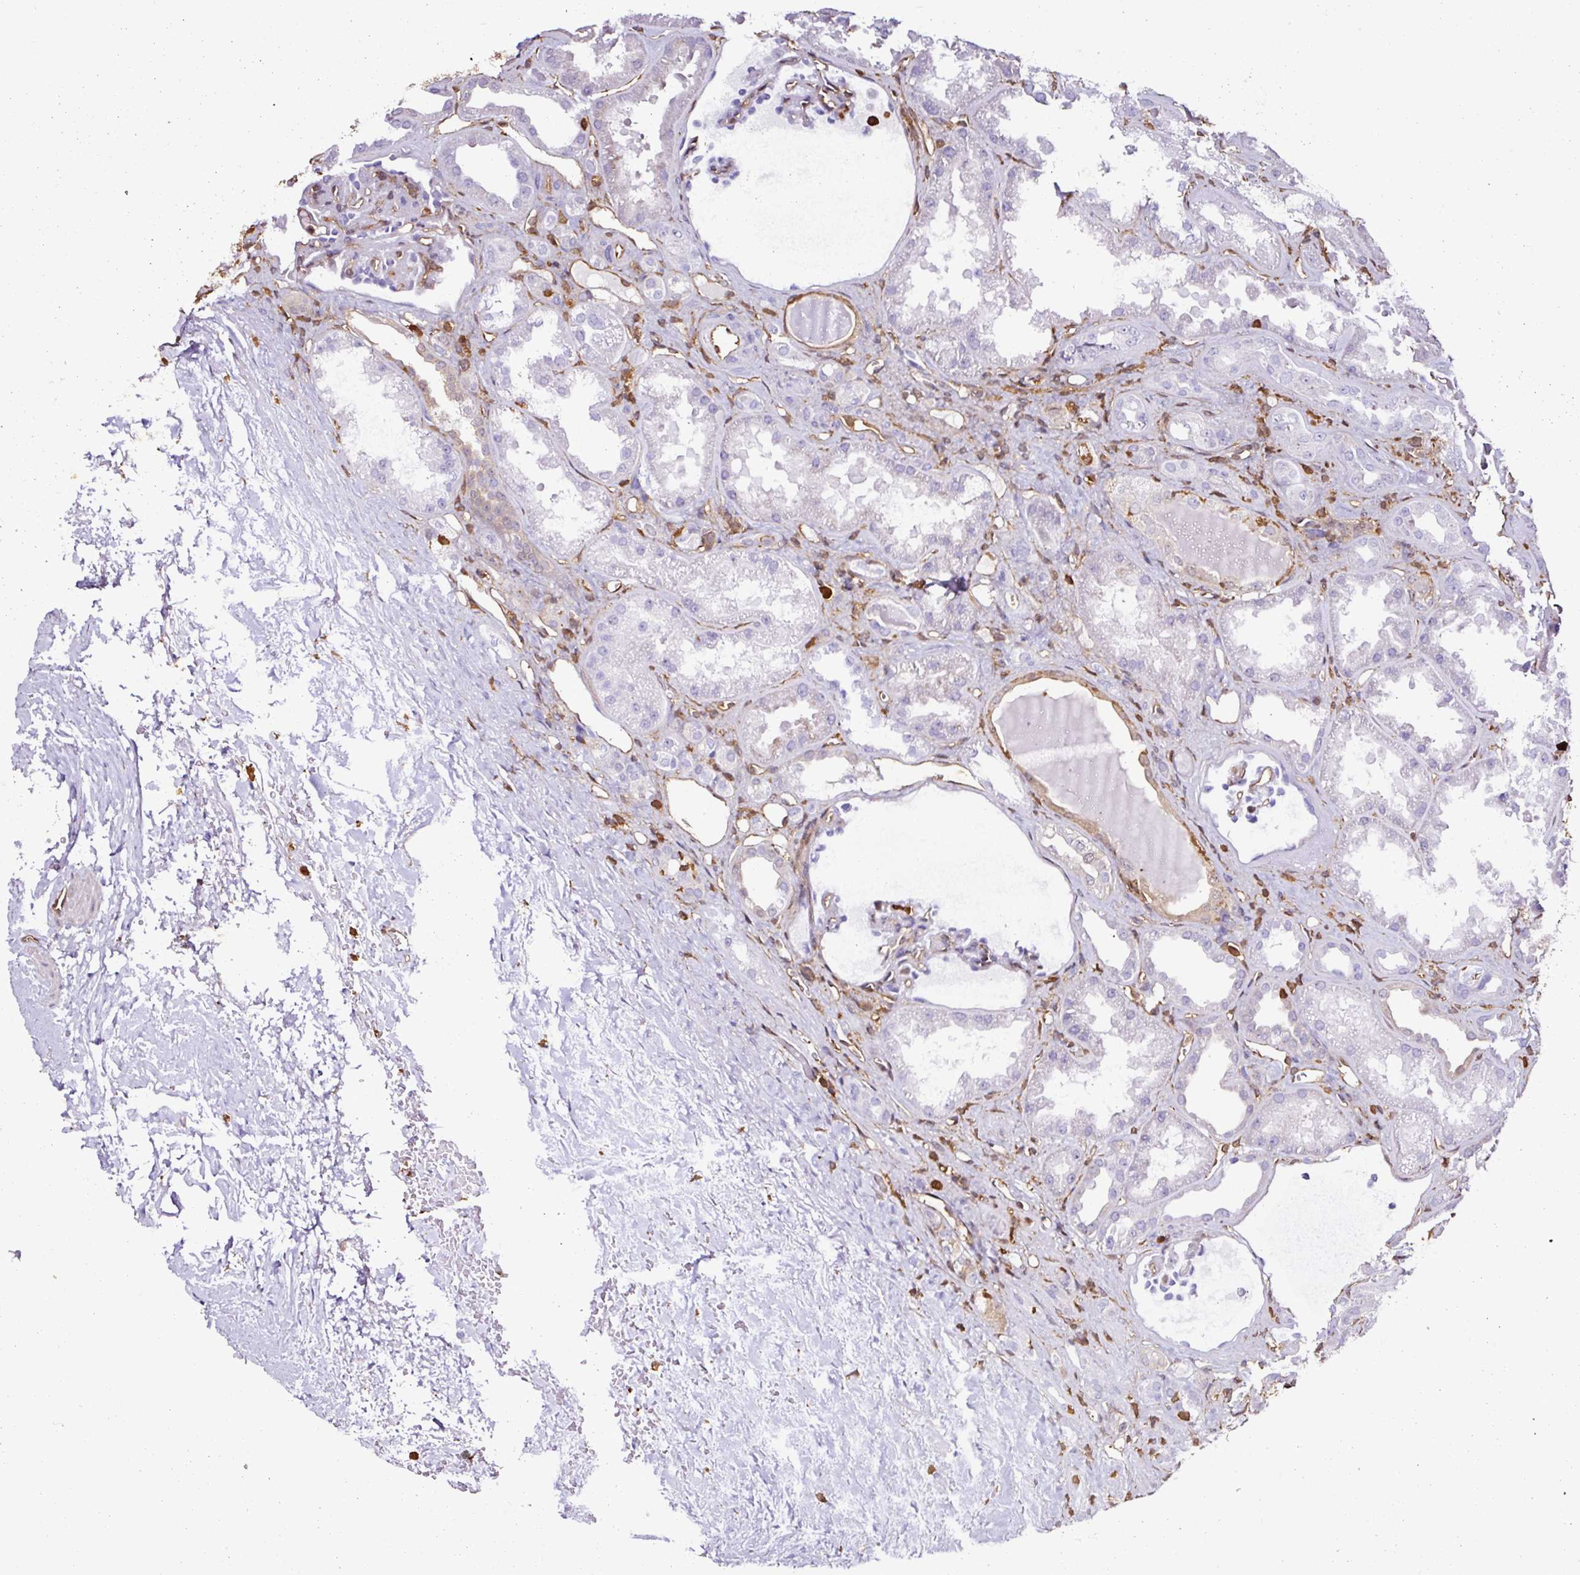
{"staining": {"intensity": "moderate", "quantity": "<25%", "location": "cytoplasmic/membranous,nuclear"}, "tissue": "kidney", "cell_type": "Cells in glomeruli", "image_type": "normal", "snomed": [{"axis": "morphology", "description": "Normal tissue, NOS"}, {"axis": "topography", "description": "Kidney"}], "caption": "Kidney stained for a protein shows moderate cytoplasmic/membranous,nuclear positivity in cells in glomeruli. (Brightfield microscopy of DAB IHC at high magnification).", "gene": "ARHGDIB", "patient": {"sex": "male", "age": 61}}